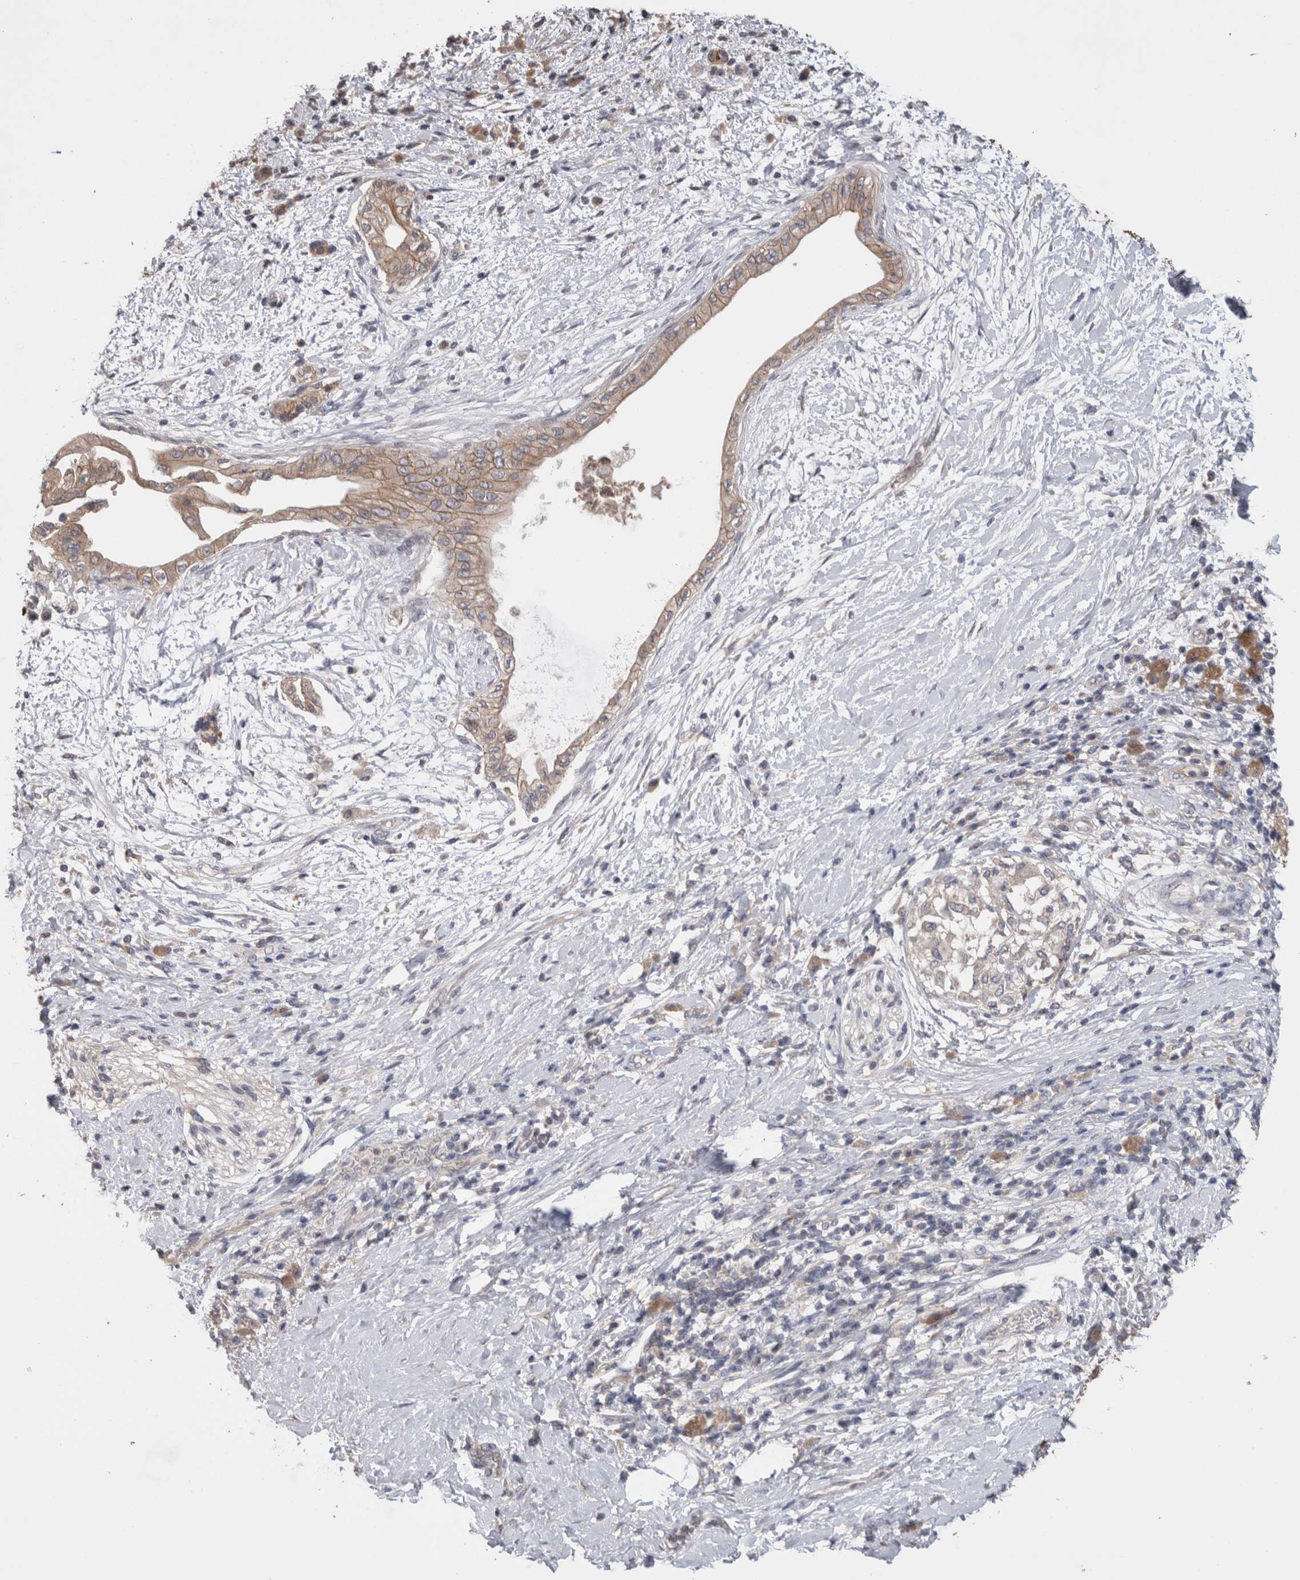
{"staining": {"intensity": "weak", "quantity": ">75%", "location": "cytoplasmic/membranous"}, "tissue": "pancreatic cancer", "cell_type": "Tumor cells", "image_type": "cancer", "snomed": [{"axis": "morphology", "description": "Normal tissue, NOS"}, {"axis": "morphology", "description": "Adenocarcinoma, NOS"}, {"axis": "topography", "description": "Pancreas"}, {"axis": "topography", "description": "Duodenum"}], "caption": "DAB immunohistochemical staining of pancreatic cancer reveals weak cytoplasmic/membranous protein positivity in about >75% of tumor cells. The staining is performed using DAB brown chromogen to label protein expression. The nuclei are counter-stained blue using hematoxylin.", "gene": "OTOR", "patient": {"sex": "female", "age": 60}}